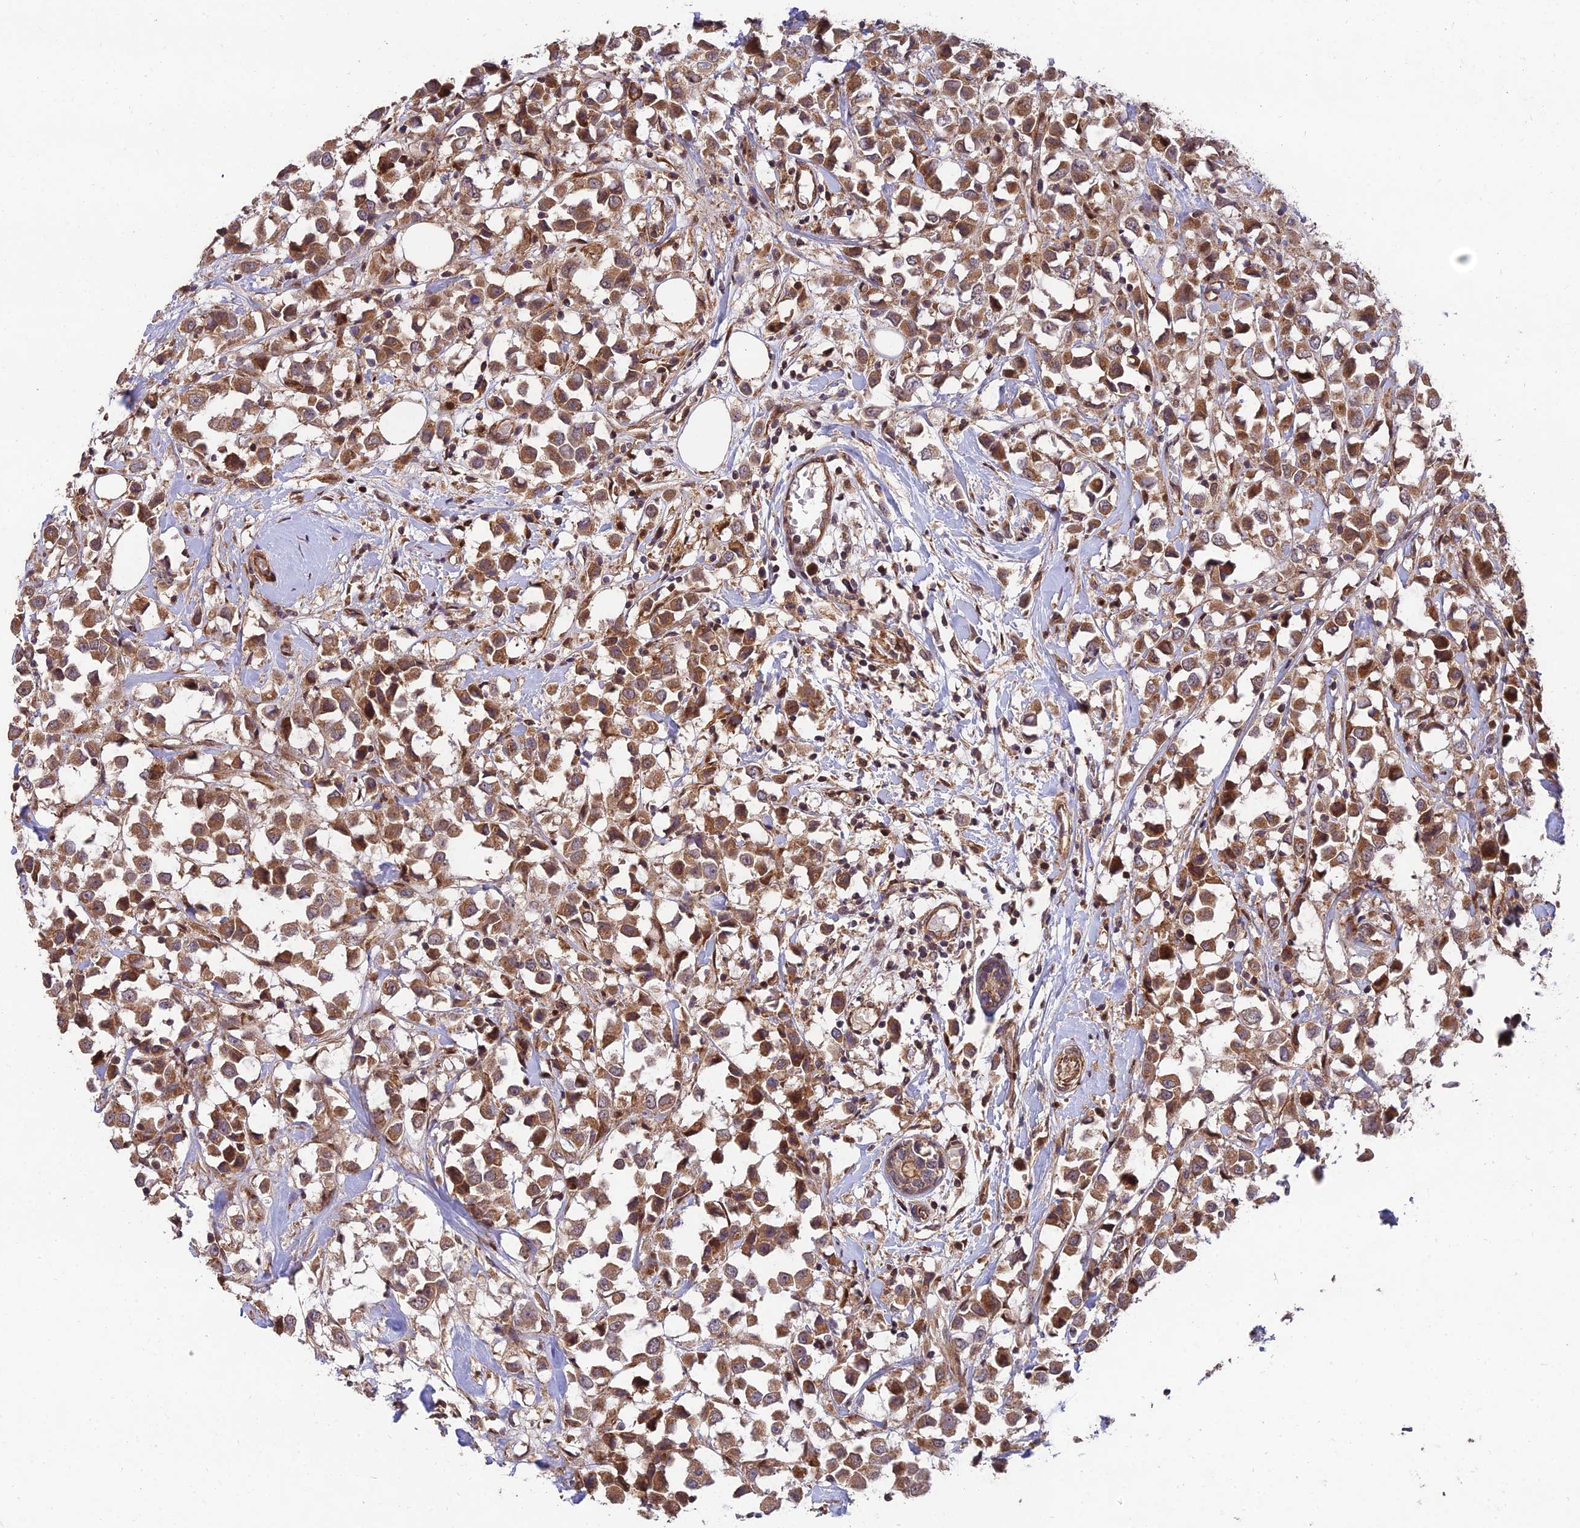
{"staining": {"intensity": "moderate", "quantity": ">75%", "location": "cytoplasmic/membranous"}, "tissue": "breast cancer", "cell_type": "Tumor cells", "image_type": "cancer", "snomed": [{"axis": "morphology", "description": "Duct carcinoma"}, {"axis": "topography", "description": "Breast"}], "caption": "Immunohistochemistry (IHC) of human breast cancer (infiltrating ductal carcinoma) displays medium levels of moderate cytoplasmic/membranous staining in approximately >75% of tumor cells. Nuclei are stained in blue.", "gene": "MKKS", "patient": {"sex": "female", "age": 61}}